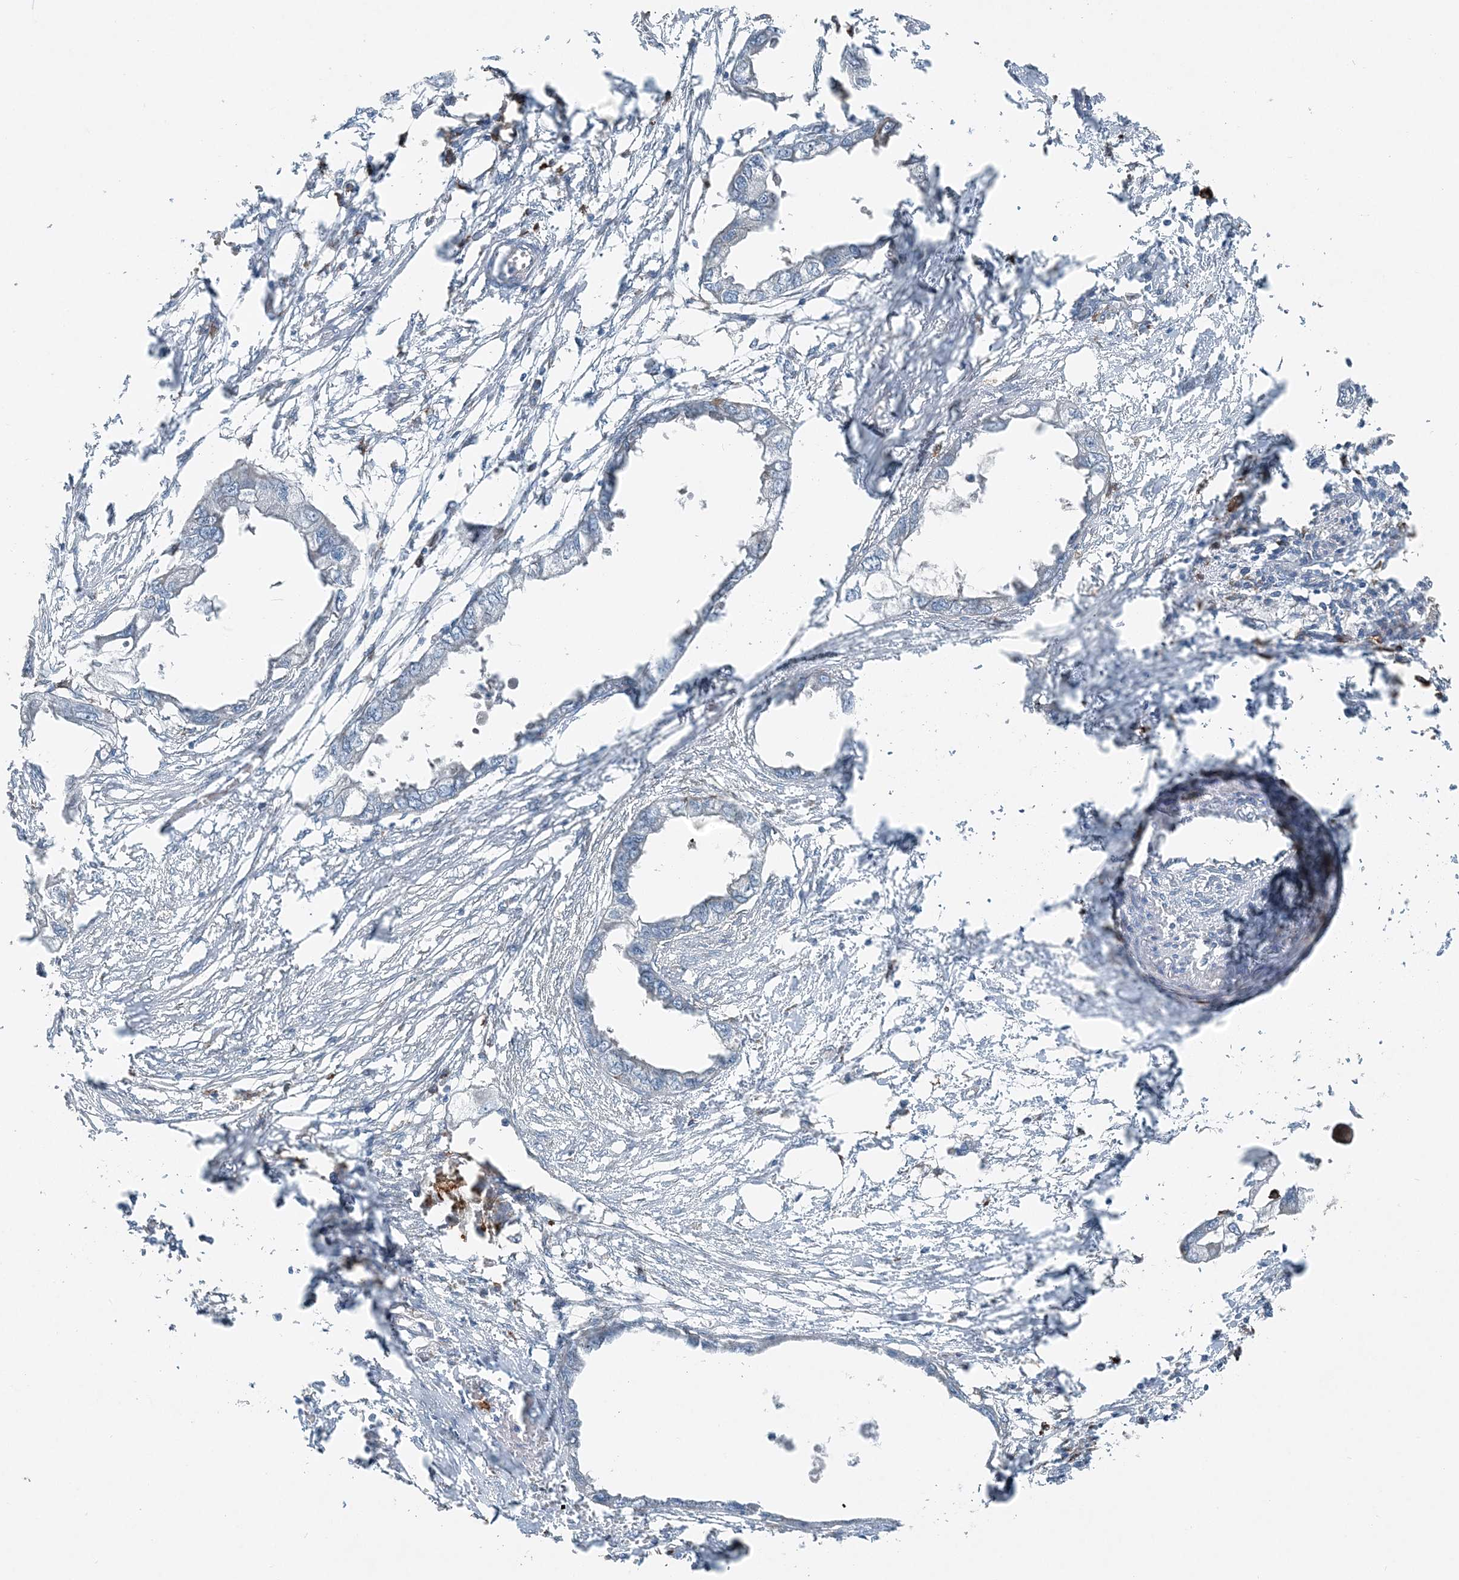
{"staining": {"intensity": "negative", "quantity": "none", "location": "none"}, "tissue": "endometrial cancer", "cell_type": "Tumor cells", "image_type": "cancer", "snomed": [{"axis": "morphology", "description": "Adenocarcinoma, NOS"}, {"axis": "morphology", "description": "Adenocarcinoma, metastatic, NOS"}, {"axis": "topography", "description": "Adipose tissue"}, {"axis": "topography", "description": "Endometrium"}], "caption": "Tumor cells are negative for protein expression in human endometrial metastatic adenocarcinoma.", "gene": "KY", "patient": {"sex": "female", "age": 67}}